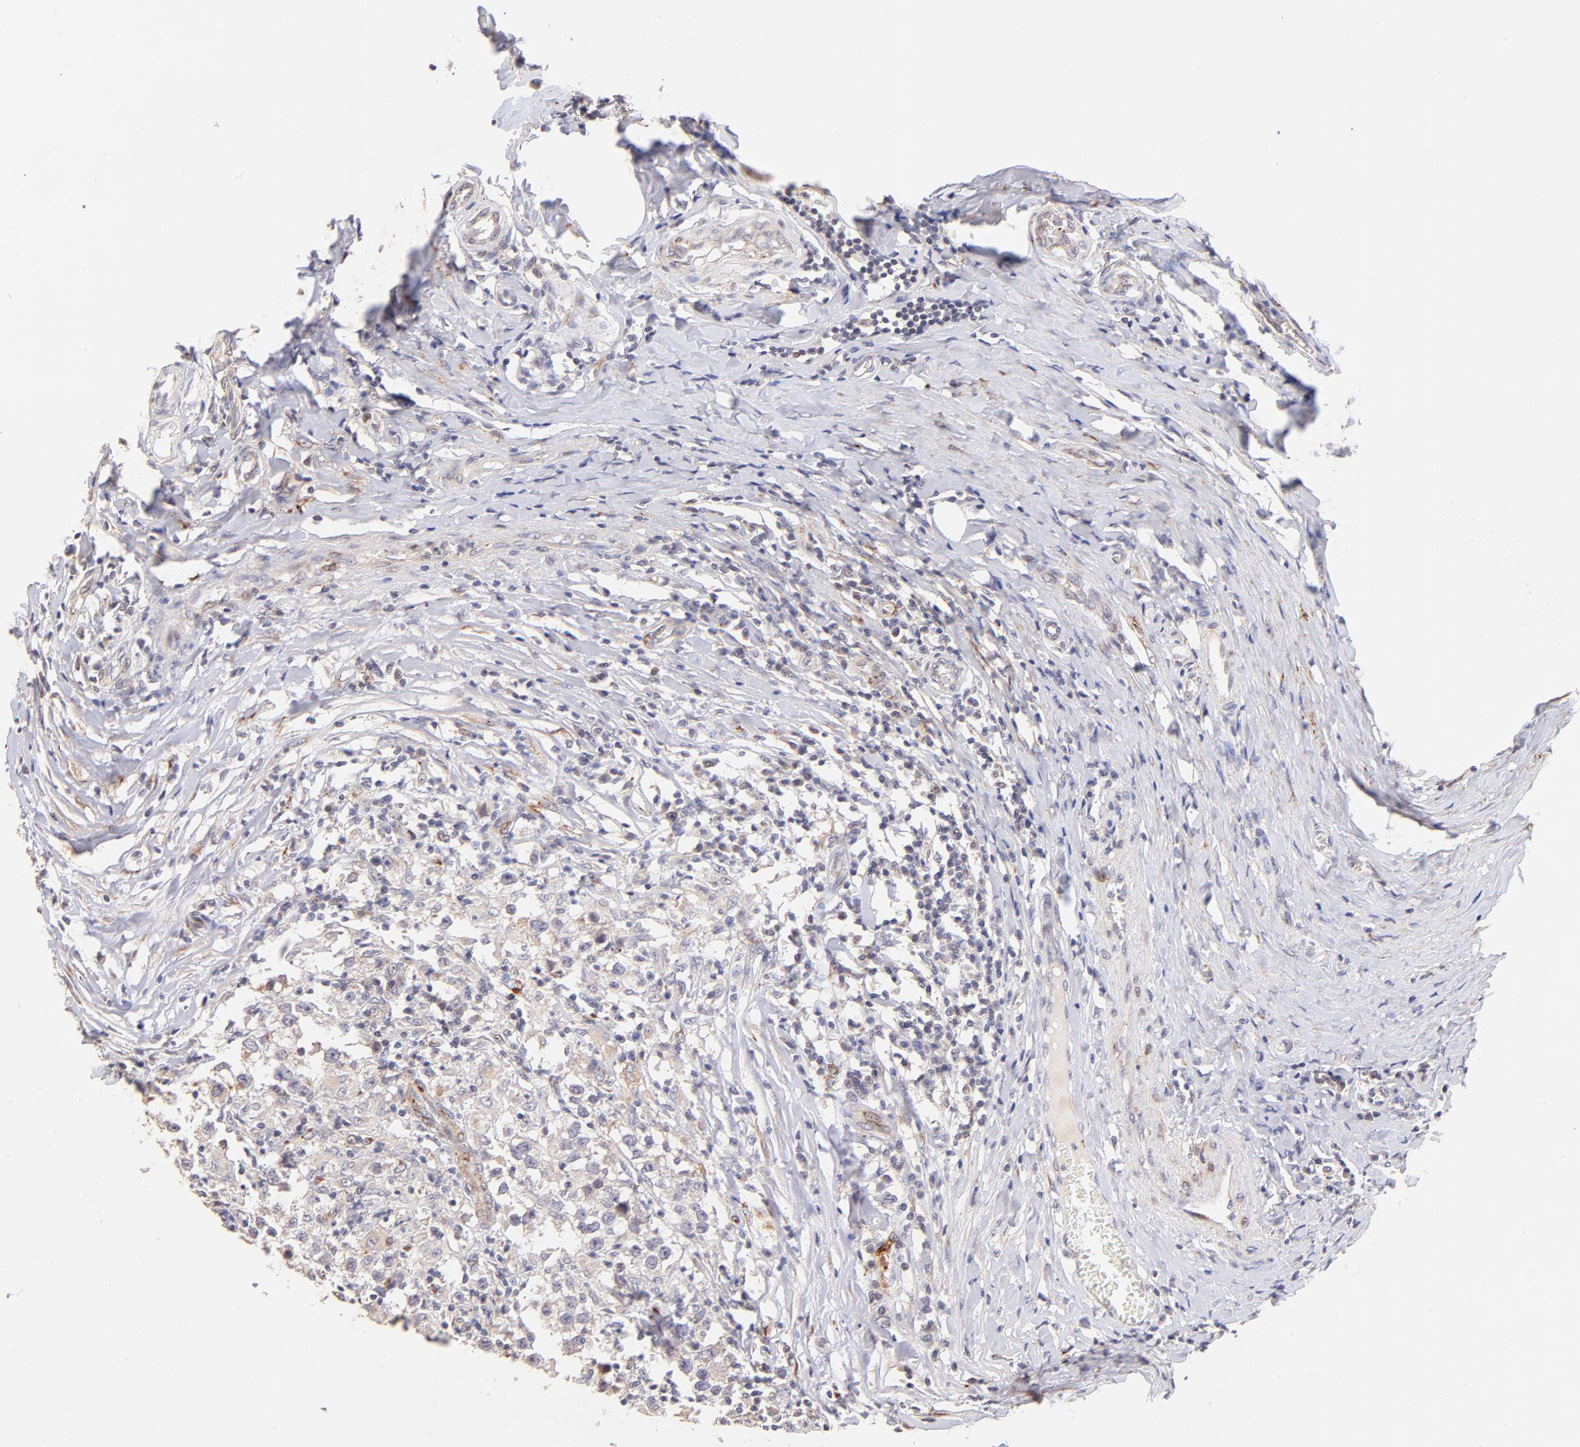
{"staining": {"intensity": "weak", "quantity": "<25%", "location": "cytoplasmic/membranous"}, "tissue": "testis cancer", "cell_type": "Tumor cells", "image_type": "cancer", "snomed": [{"axis": "morphology", "description": "Seminoma, NOS"}, {"axis": "morphology", "description": "Carcinoma, Embryonal, NOS"}, {"axis": "topography", "description": "Testis"}], "caption": "Testis cancer was stained to show a protein in brown. There is no significant staining in tumor cells. The staining was performed using DAB to visualize the protein expression in brown, while the nuclei were stained in blue with hematoxylin (Magnification: 20x).", "gene": "SPARC", "patient": {"sex": "male", "age": 30}}